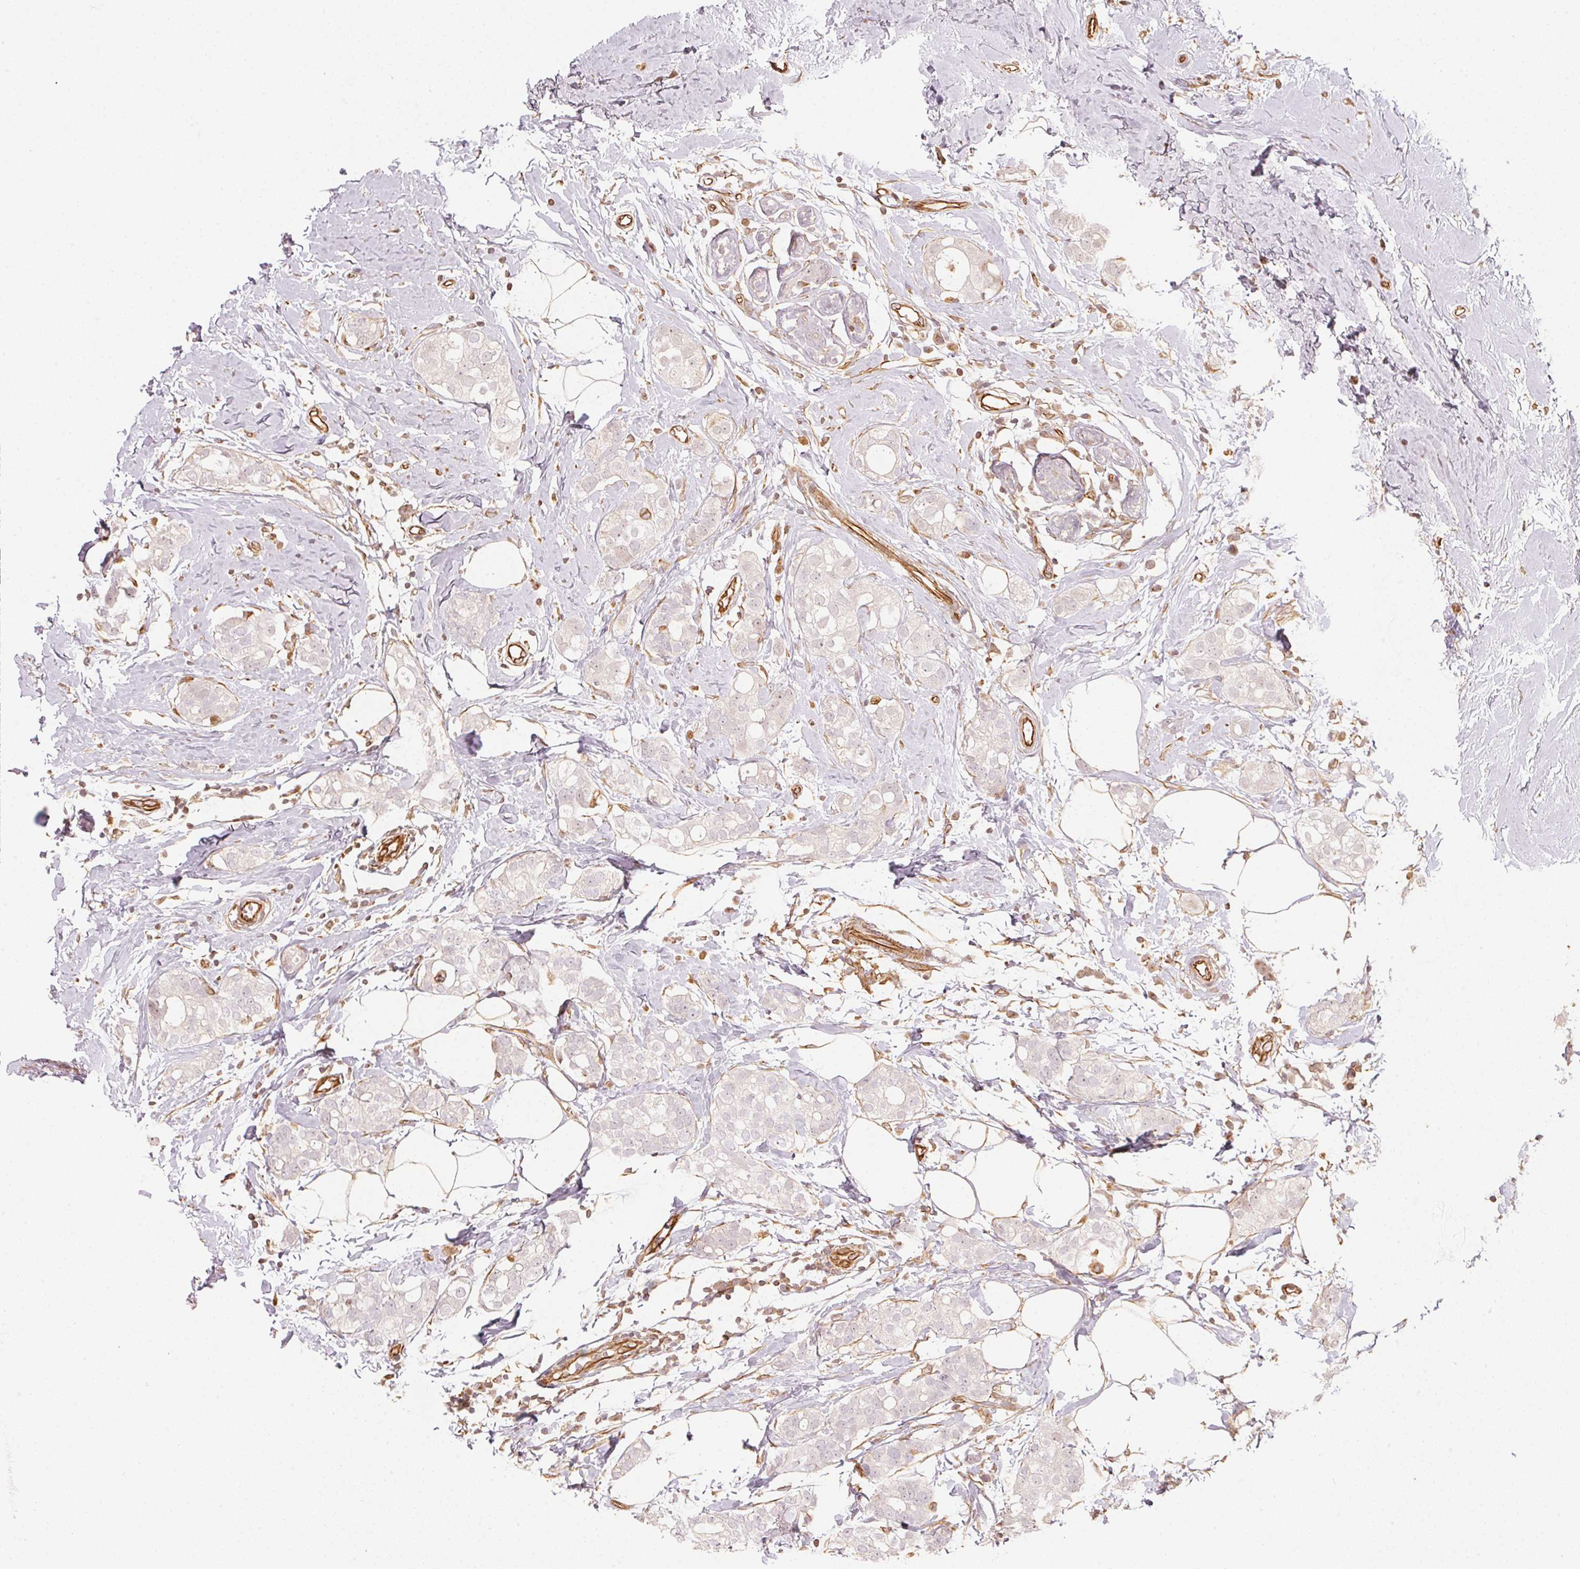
{"staining": {"intensity": "negative", "quantity": "none", "location": "none"}, "tissue": "breast cancer", "cell_type": "Tumor cells", "image_type": "cancer", "snomed": [{"axis": "morphology", "description": "Duct carcinoma"}, {"axis": "topography", "description": "Breast"}], "caption": "High power microscopy image of an IHC photomicrograph of breast infiltrating ductal carcinoma, revealing no significant staining in tumor cells.", "gene": "FOXR2", "patient": {"sex": "female", "age": 40}}